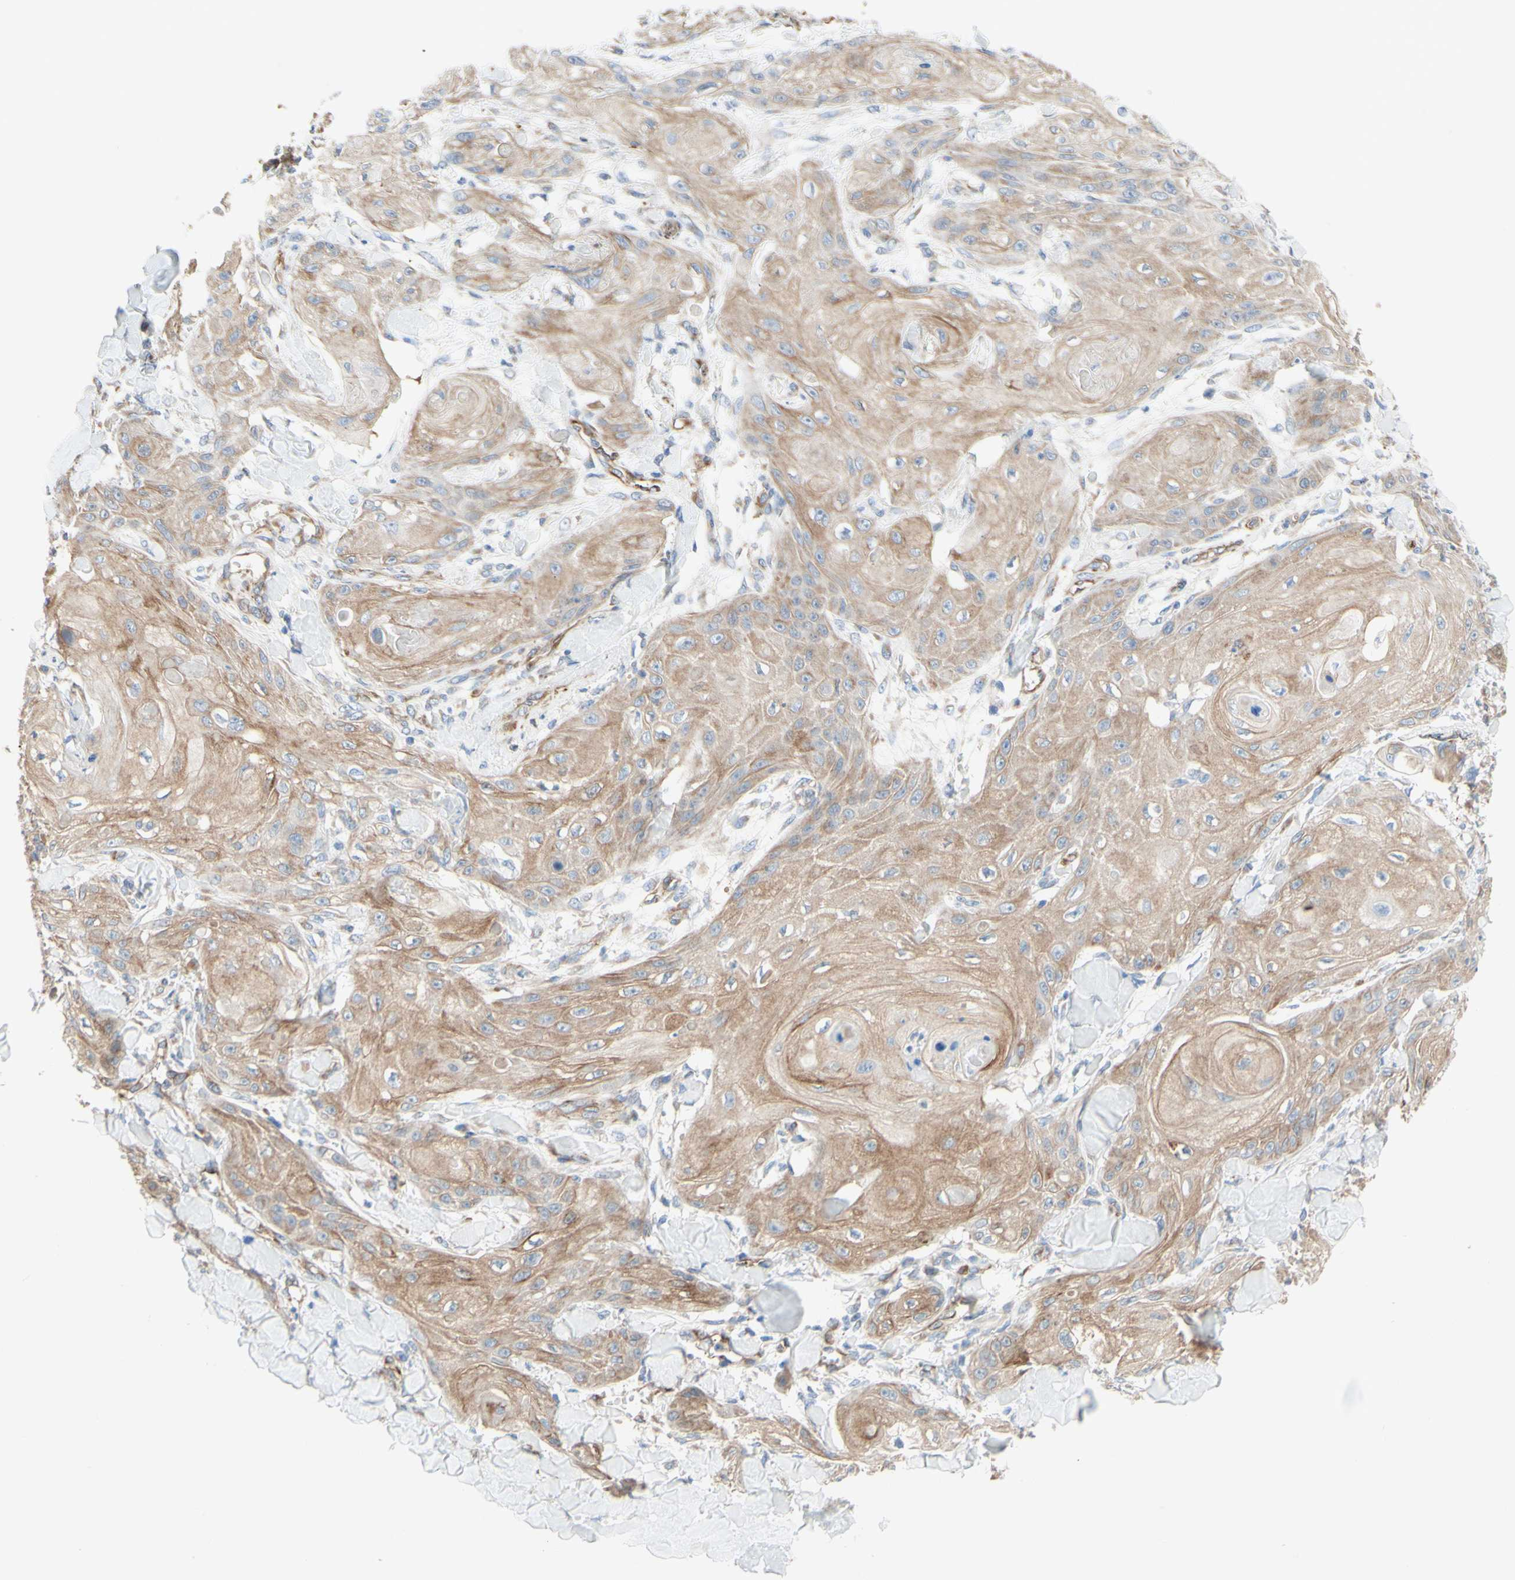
{"staining": {"intensity": "weak", "quantity": ">75%", "location": "cytoplasmic/membranous"}, "tissue": "skin cancer", "cell_type": "Tumor cells", "image_type": "cancer", "snomed": [{"axis": "morphology", "description": "Squamous cell carcinoma, NOS"}, {"axis": "topography", "description": "Skin"}], "caption": "DAB immunohistochemical staining of squamous cell carcinoma (skin) displays weak cytoplasmic/membranous protein expression in about >75% of tumor cells.", "gene": "ENDOD1", "patient": {"sex": "male", "age": 74}}